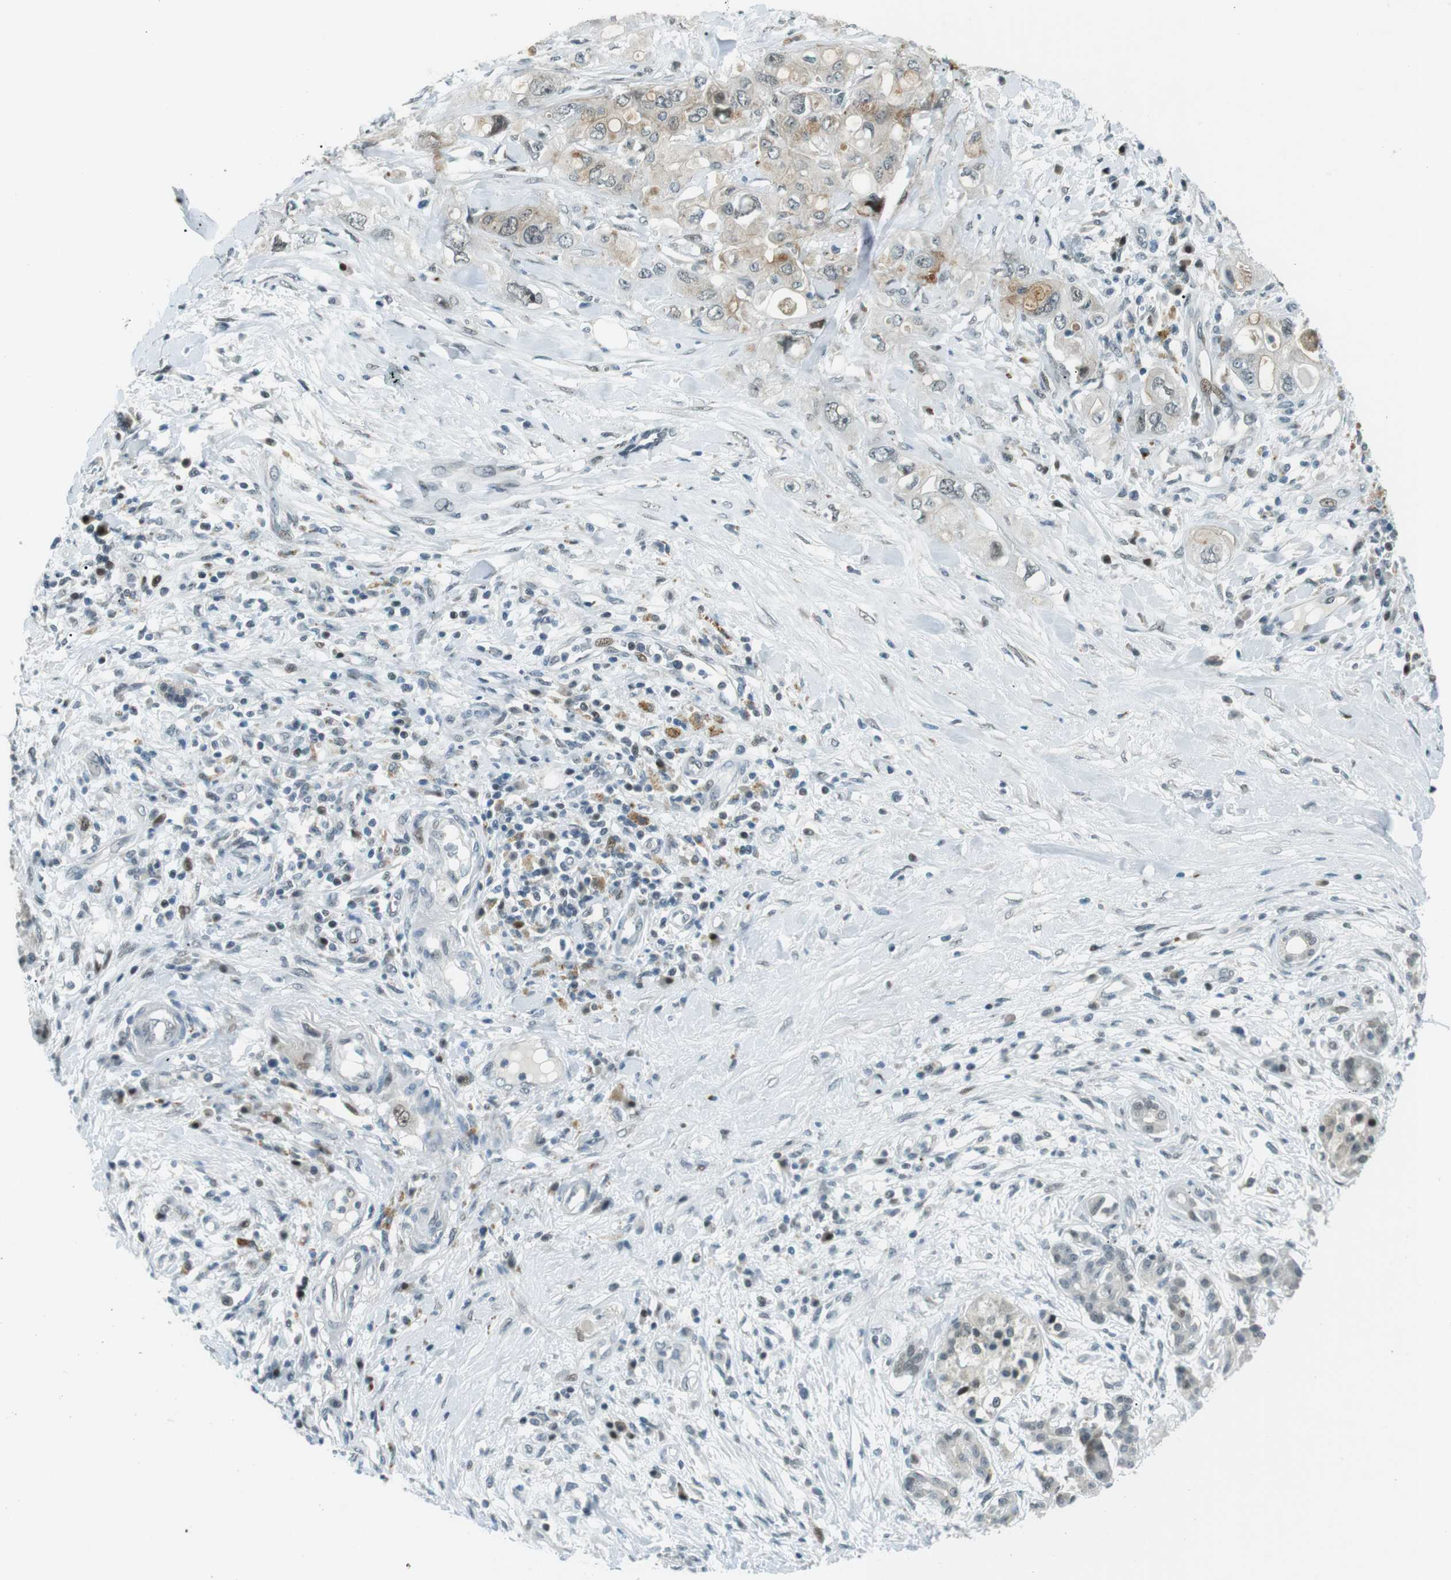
{"staining": {"intensity": "weak", "quantity": "<25%", "location": "cytoplasmic/membranous"}, "tissue": "pancreatic cancer", "cell_type": "Tumor cells", "image_type": "cancer", "snomed": [{"axis": "morphology", "description": "Adenocarcinoma, NOS"}, {"axis": "topography", "description": "Pancreas"}], "caption": "Immunohistochemistry (IHC) micrograph of neoplastic tissue: adenocarcinoma (pancreatic) stained with DAB demonstrates no significant protein staining in tumor cells. Nuclei are stained in blue.", "gene": "PJA1", "patient": {"sex": "female", "age": 56}}